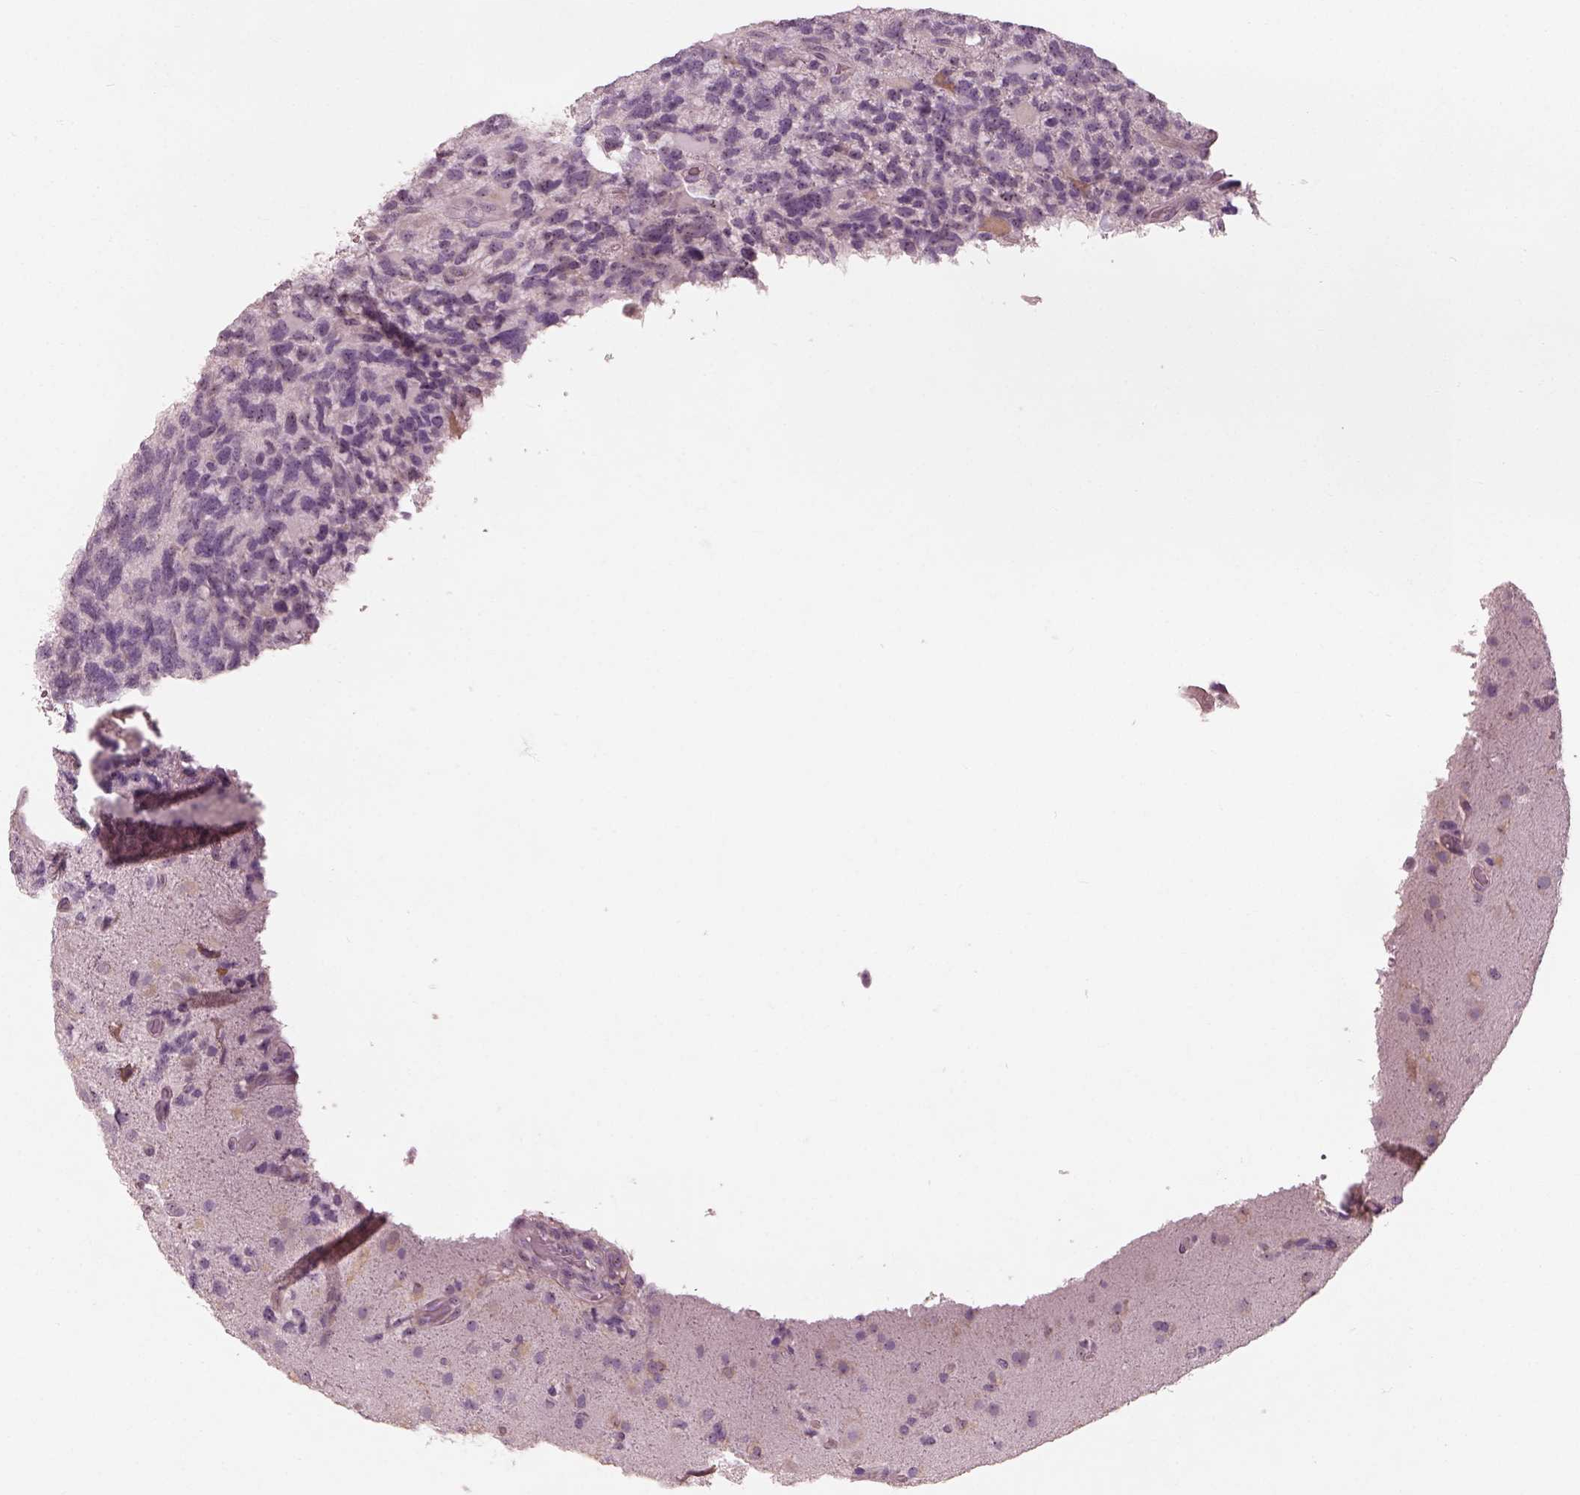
{"staining": {"intensity": "negative", "quantity": "none", "location": "none"}, "tissue": "glioma", "cell_type": "Tumor cells", "image_type": "cancer", "snomed": [{"axis": "morphology", "description": "Glioma, malignant, High grade"}, {"axis": "topography", "description": "Brain"}], "caption": "Immunohistochemistry (IHC) of malignant high-grade glioma shows no positivity in tumor cells.", "gene": "CDS1", "patient": {"sex": "female", "age": 71}}